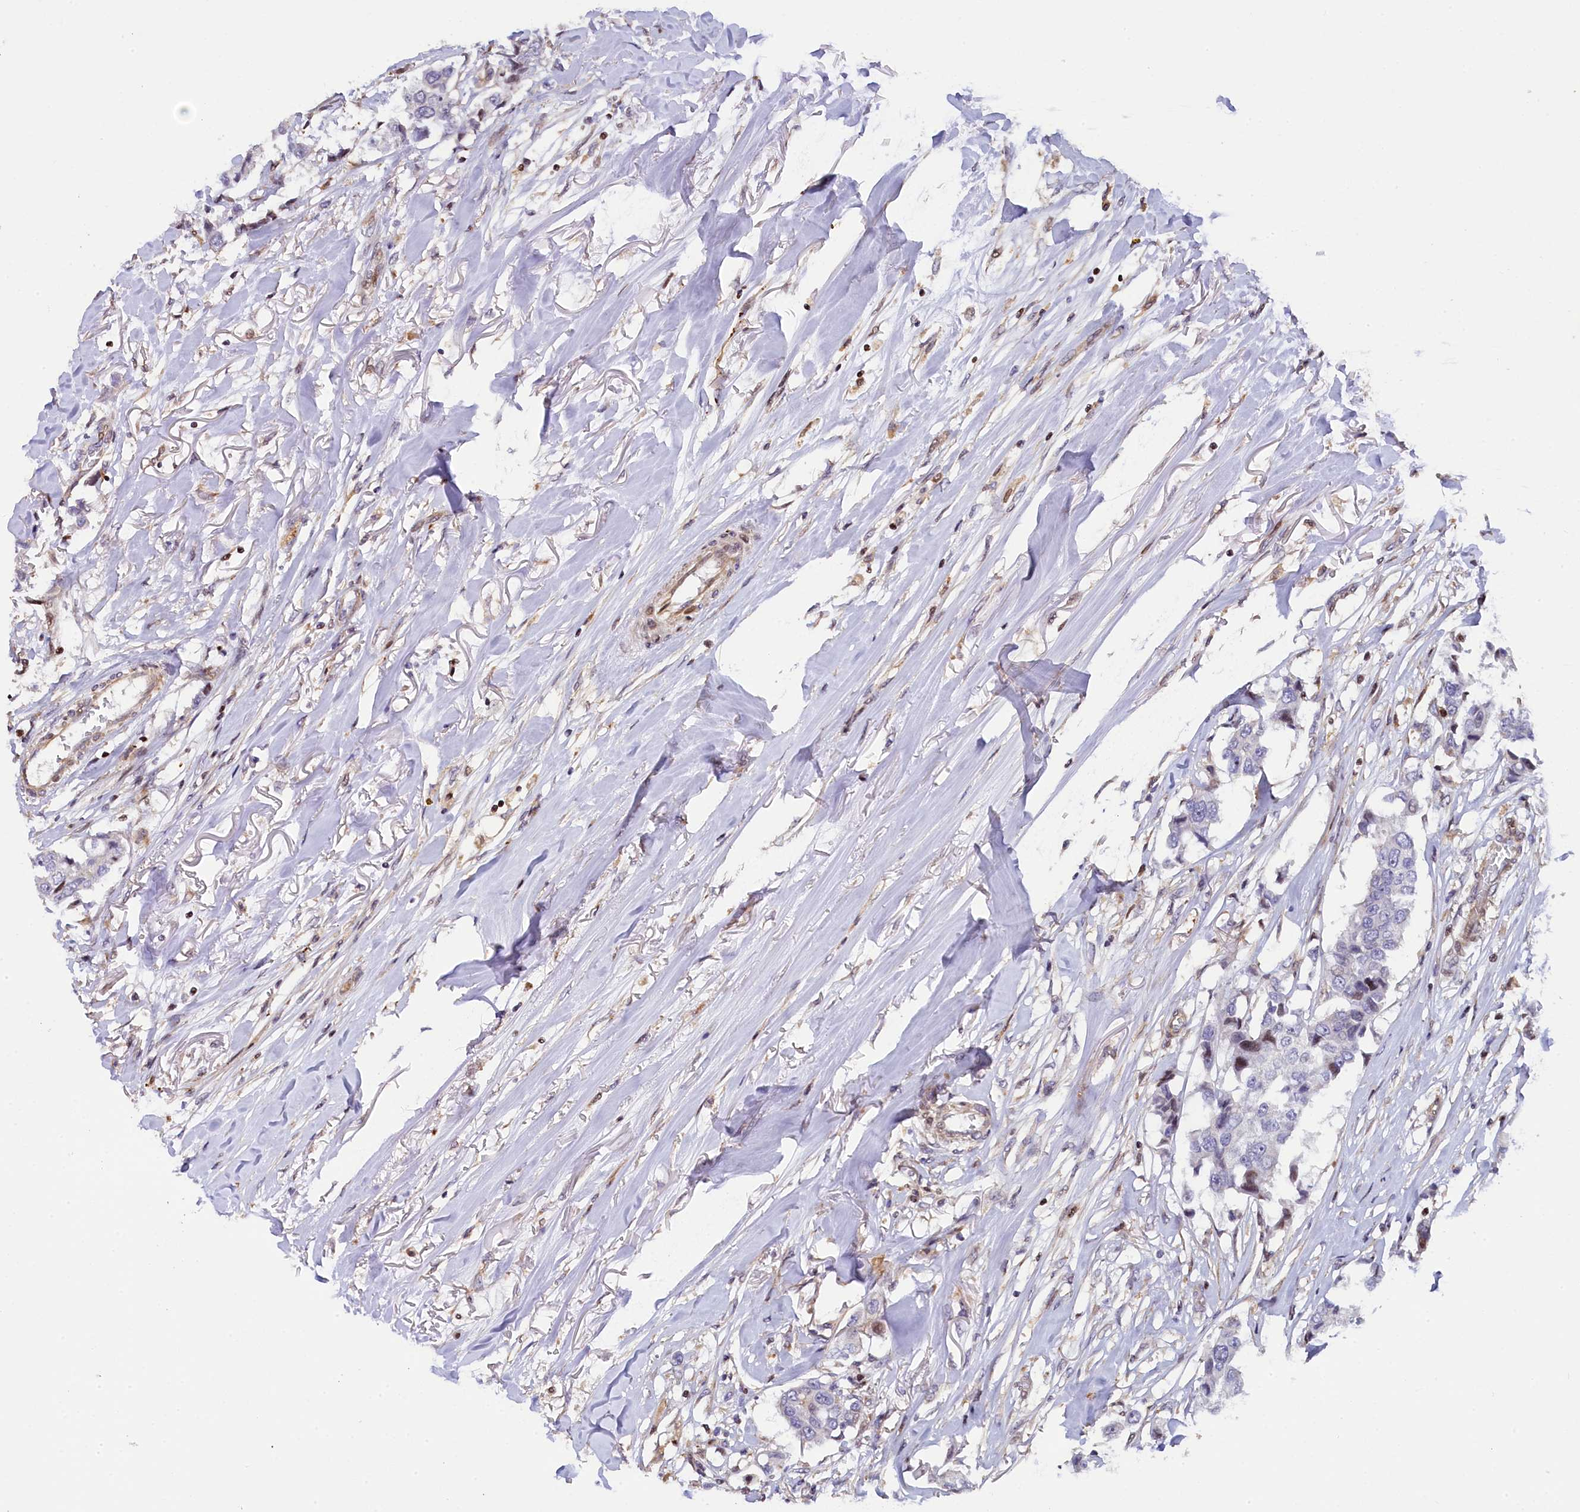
{"staining": {"intensity": "negative", "quantity": "none", "location": "none"}, "tissue": "breast cancer", "cell_type": "Tumor cells", "image_type": "cancer", "snomed": [{"axis": "morphology", "description": "Duct carcinoma"}, {"axis": "topography", "description": "Breast"}], "caption": "Protein analysis of breast cancer shows no significant staining in tumor cells.", "gene": "TGDS", "patient": {"sex": "female", "age": 80}}